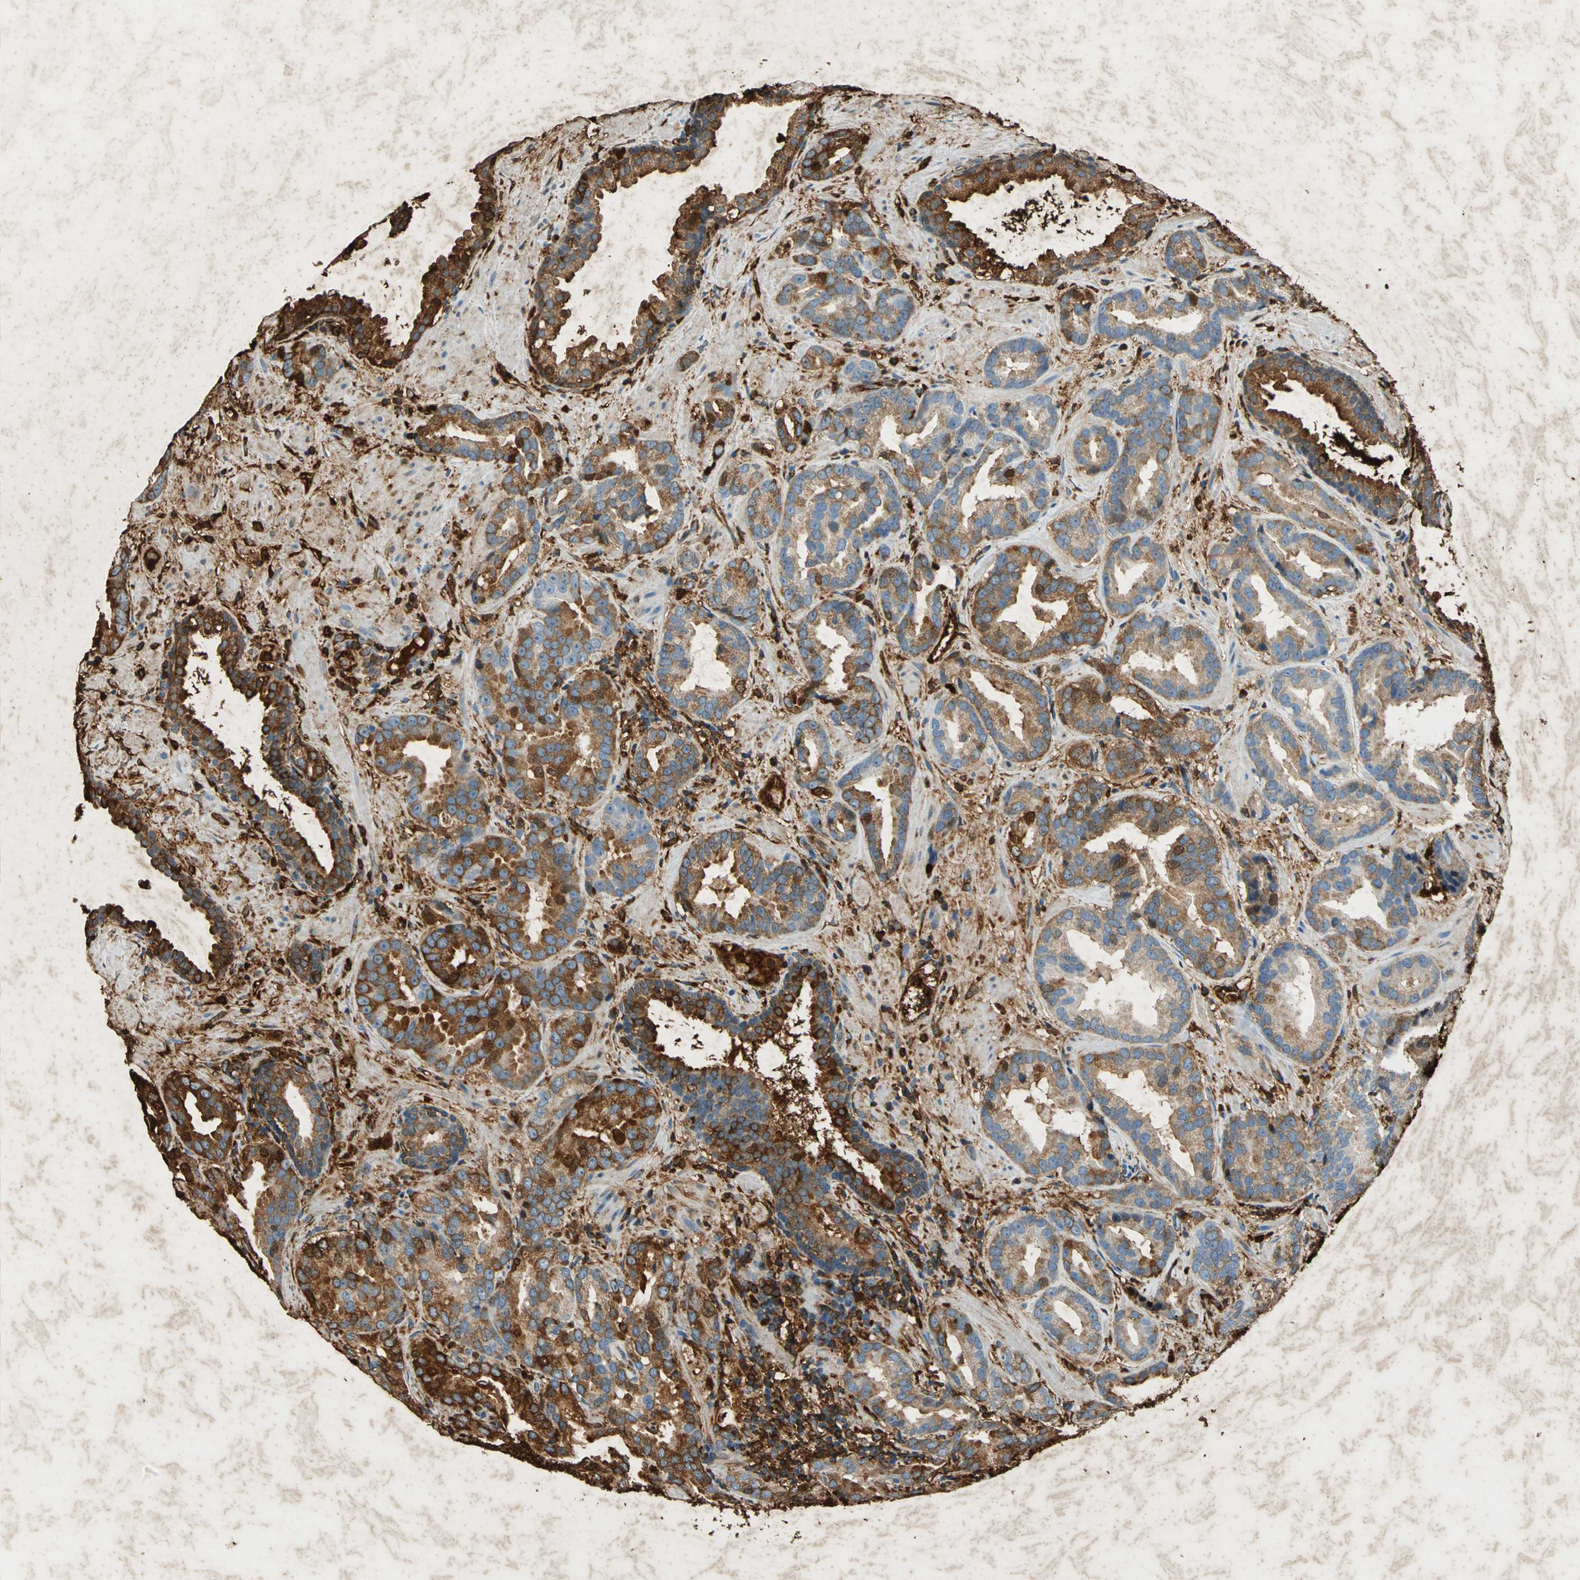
{"staining": {"intensity": "strong", "quantity": "25%-75%", "location": "cytoplasmic/membranous,nuclear"}, "tissue": "prostate cancer", "cell_type": "Tumor cells", "image_type": "cancer", "snomed": [{"axis": "morphology", "description": "Adenocarcinoma, Low grade"}, {"axis": "topography", "description": "Prostate"}], "caption": "Low-grade adenocarcinoma (prostate) tissue displays strong cytoplasmic/membranous and nuclear expression in approximately 25%-75% of tumor cells, visualized by immunohistochemistry.", "gene": "ANXA4", "patient": {"sex": "male", "age": 59}}